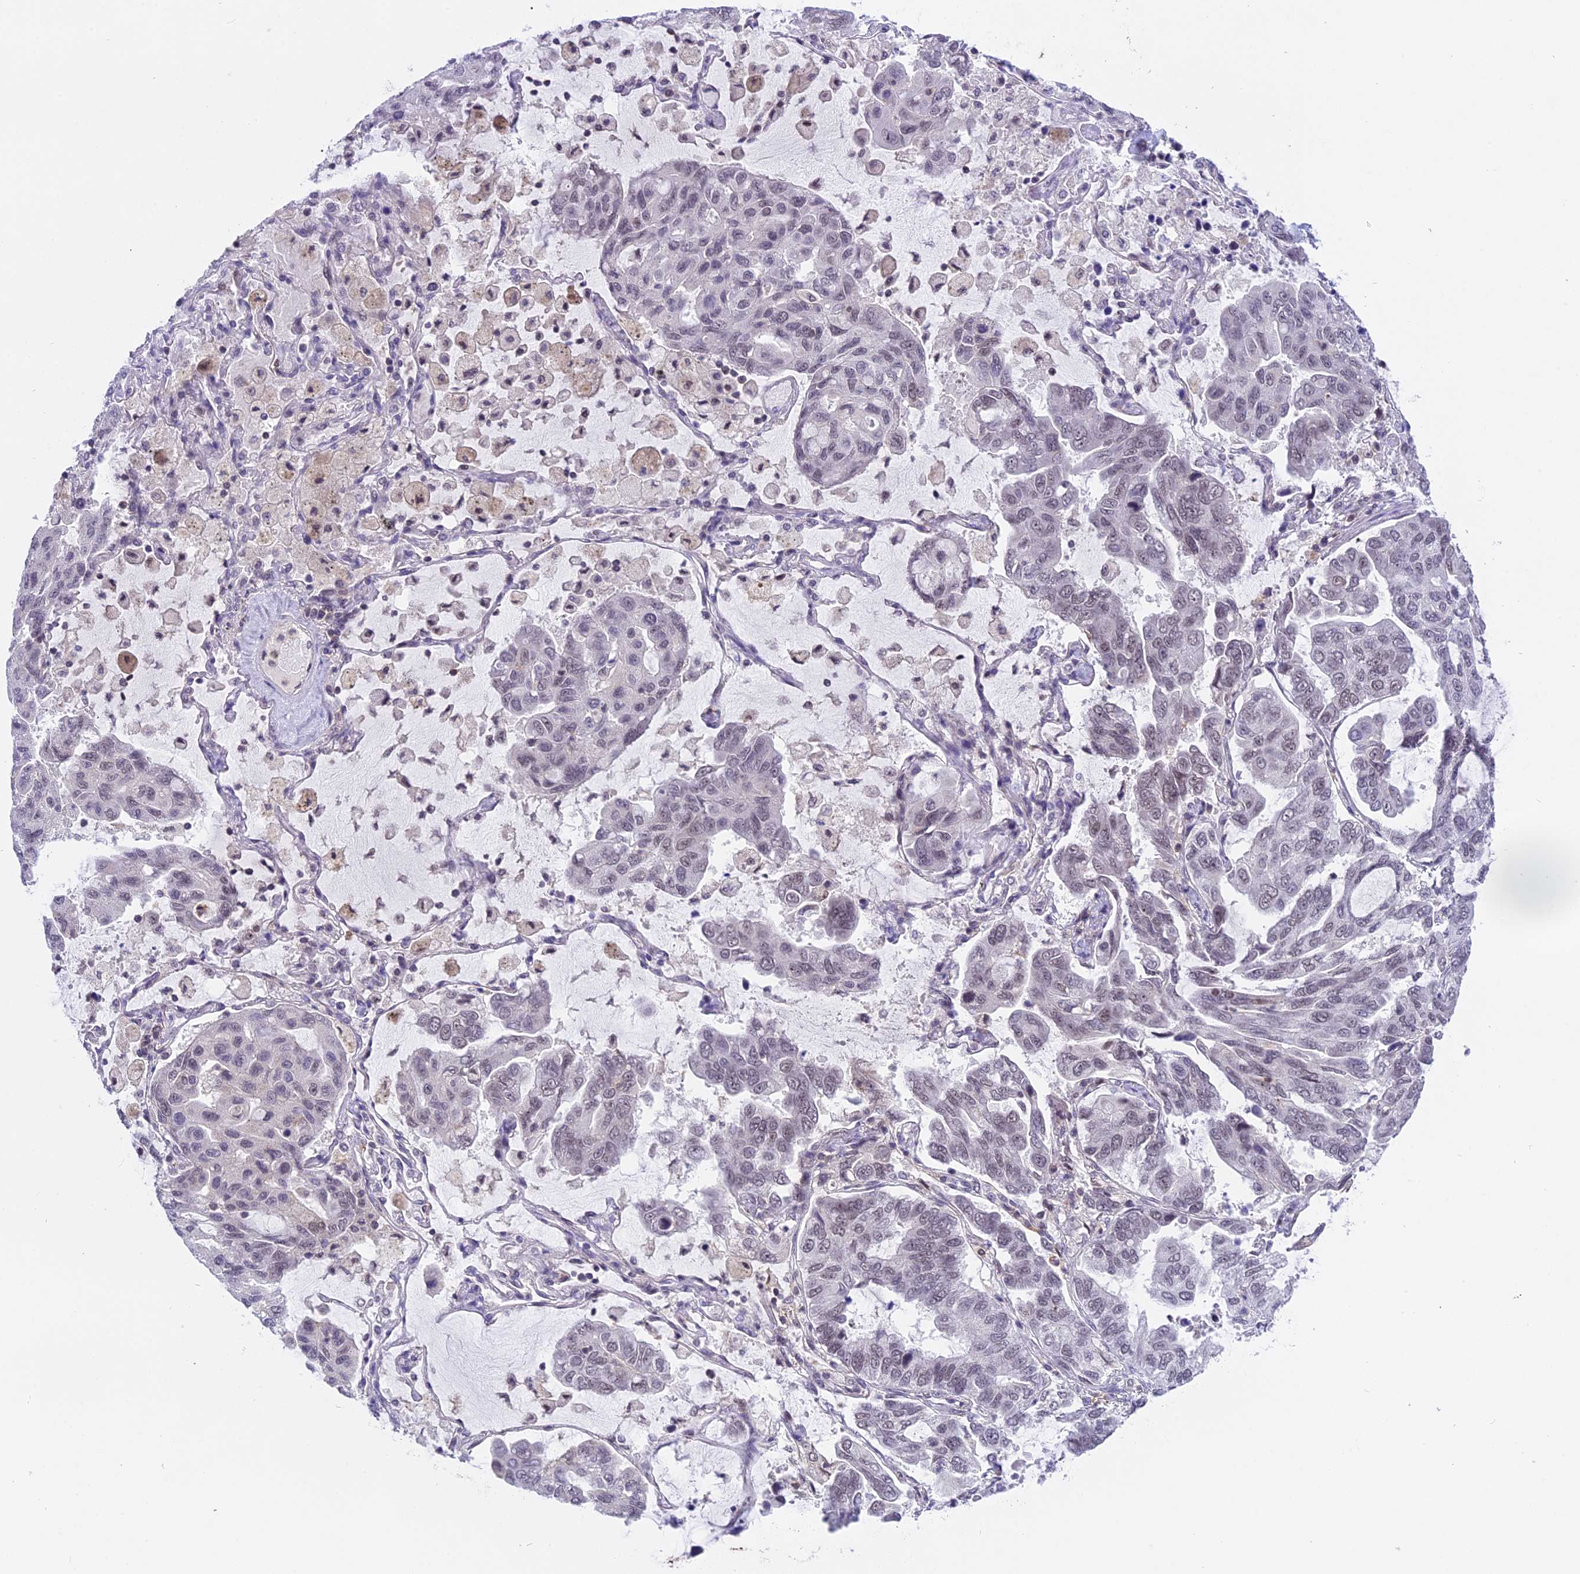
{"staining": {"intensity": "weak", "quantity": "25%-75%", "location": "nuclear"}, "tissue": "lung cancer", "cell_type": "Tumor cells", "image_type": "cancer", "snomed": [{"axis": "morphology", "description": "Adenocarcinoma, NOS"}, {"axis": "topography", "description": "Lung"}], "caption": "A high-resolution photomicrograph shows IHC staining of lung cancer, which demonstrates weak nuclear positivity in approximately 25%-75% of tumor cells.", "gene": "TADA3", "patient": {"sex": "male", "age": 64}}